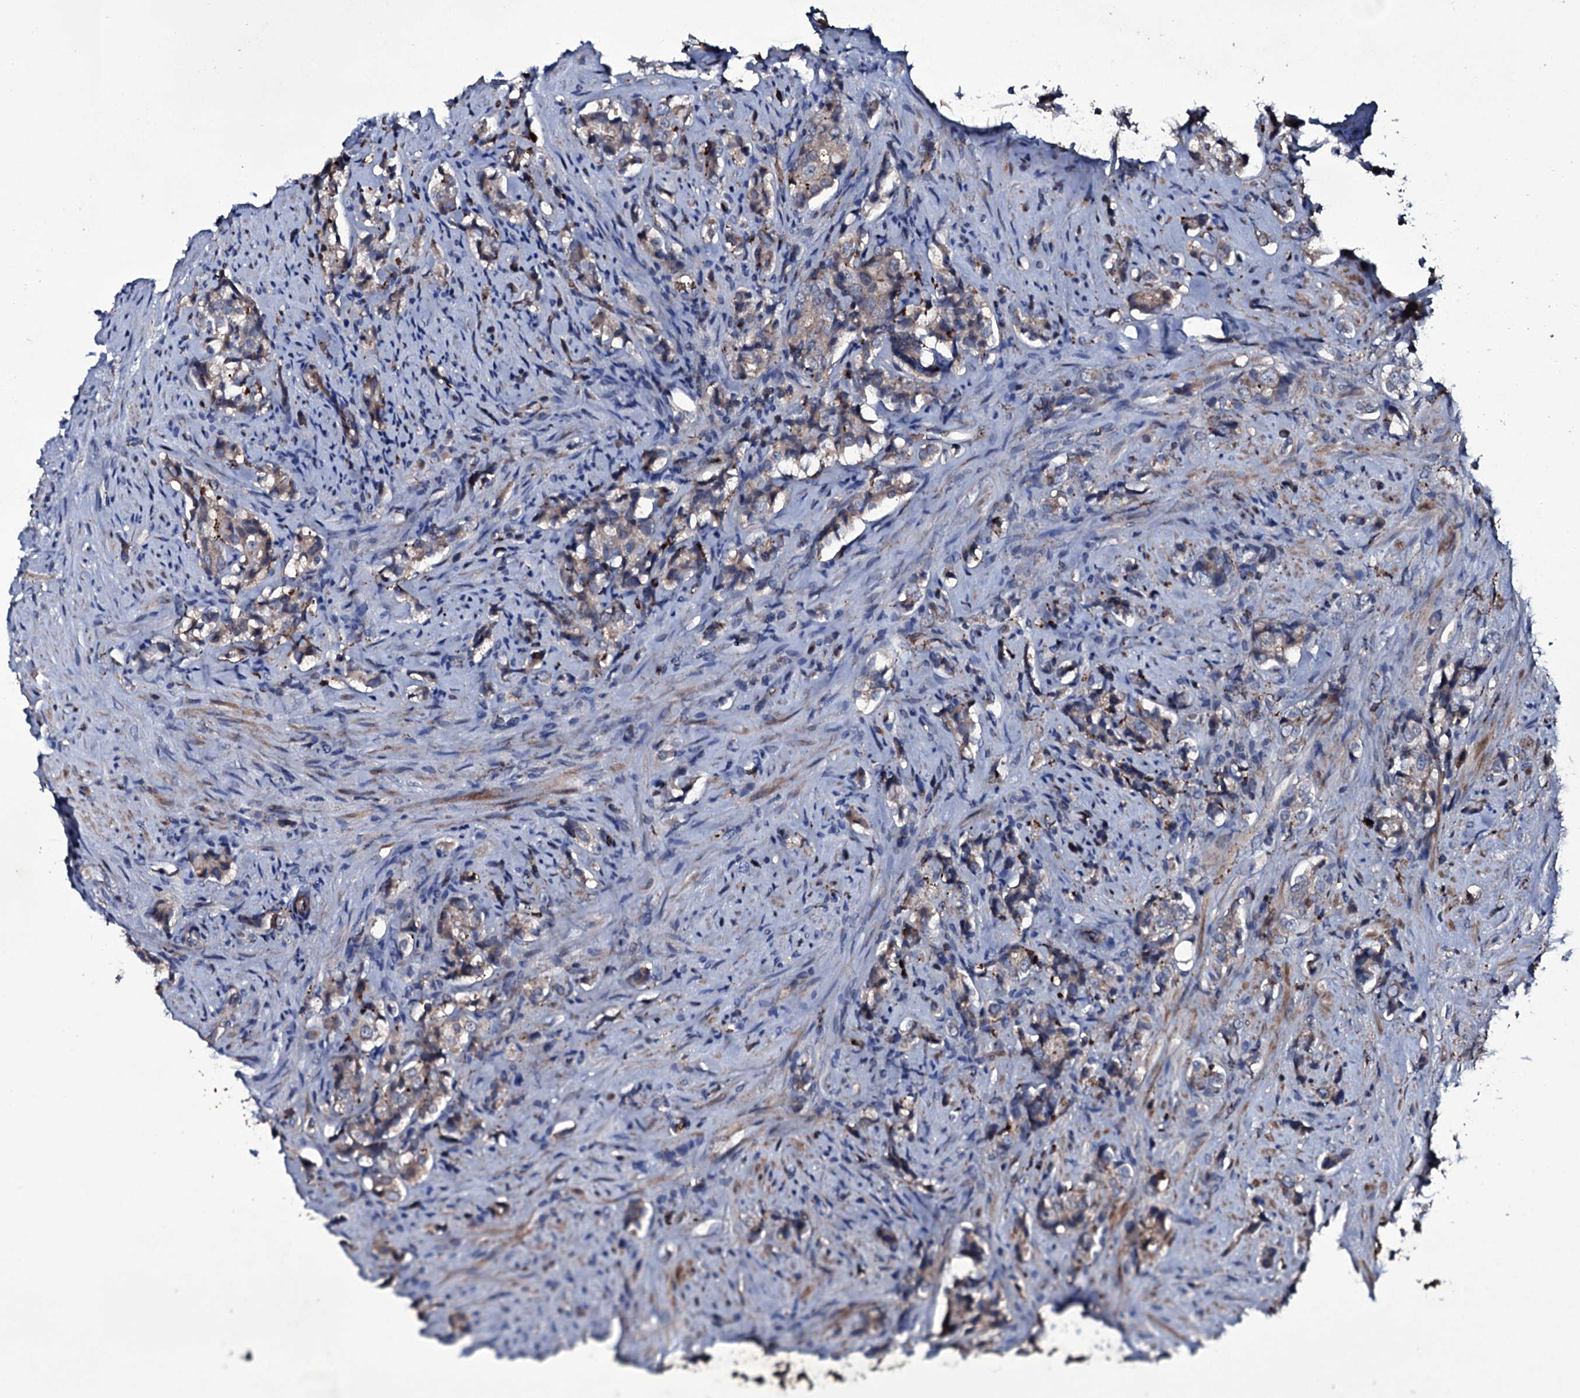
{"staining": {"intensity": "weak", "quantity": "25%-75%", "location": "cytoplasmic/membranous"}, "tissue": "prostate cancer", "cell_type": "Tumor cells", "image_type": "cancer", "snomed": [{"axis": "morphology", "description": "Adenocarcinoma, High grade"}, {"axis": "topography", "description": "Prostate"}], "caption": "An immunohistochemistry (IHC) histopathology image of tumor tissue is shown. Protein staining in brown labels weak cytoplasmic/membranous positivity in prostate cancer (high-grade adenocarcinoma) within tumor cells. Nuclei are stained in blue.", "gene": "ZSWIM8", "patient": {"sex": "male", "age": 65}}